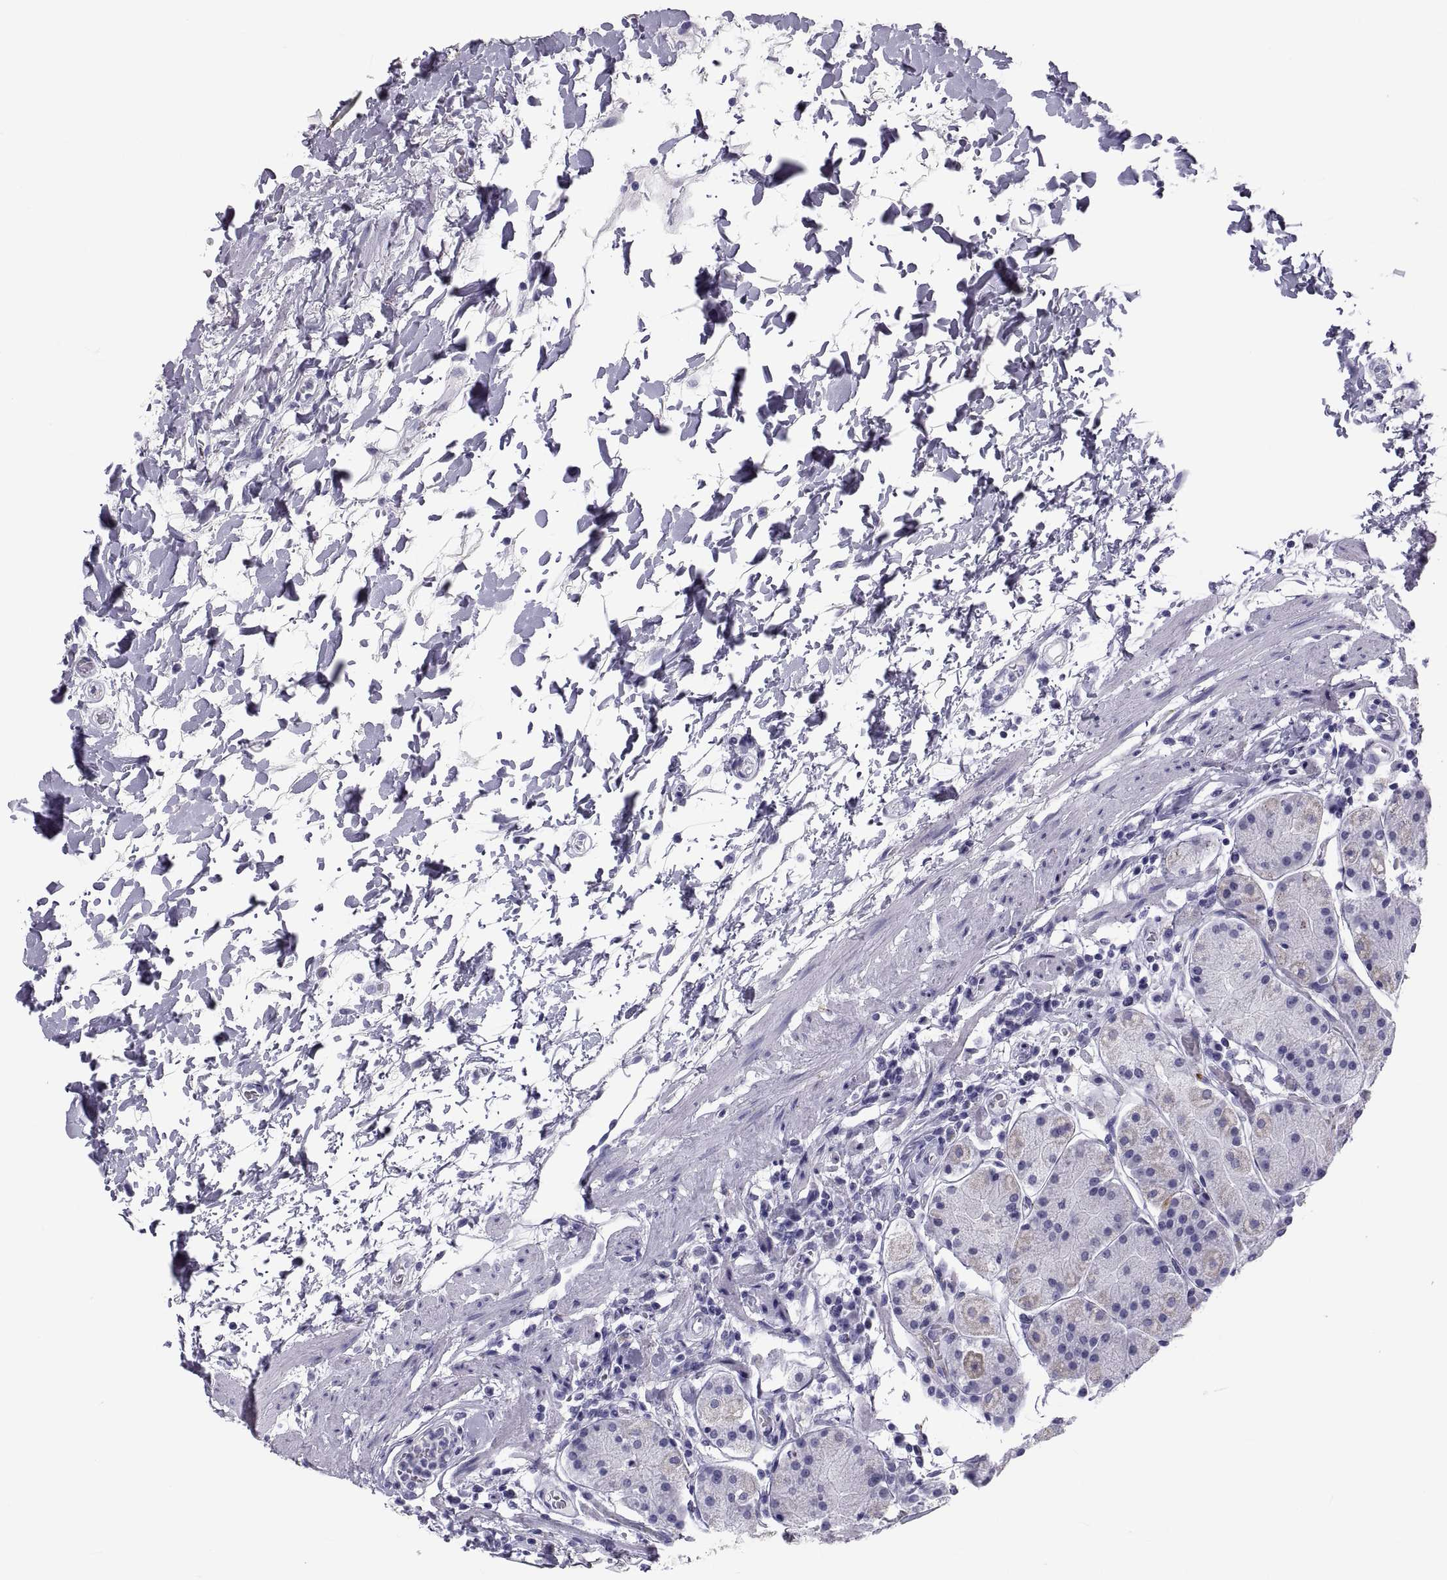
{"staining": {"intensity": "negative", "quantity": "none", "location": "none"}, "tissue": "stomach", "cell_type": "Glandular cells", "image_type": "normal", "snomed": [{"axis": "morphology", "description": "Normal tissue, NOS"}, {"axis": "topography", "description": "Stomach"}], "caption": "High magnification brightfield microscopy of normal stomach stained with DAB (3,3'-diaminobenzidine) (brown) and counterstained with hematoxylin (blue): glandular cells show no significant staining. (Immunohistochemistry, brightfield microscopy, high magnification).", "gene": "DEFB129", "patient": {"sex": "male", "age": 54}}